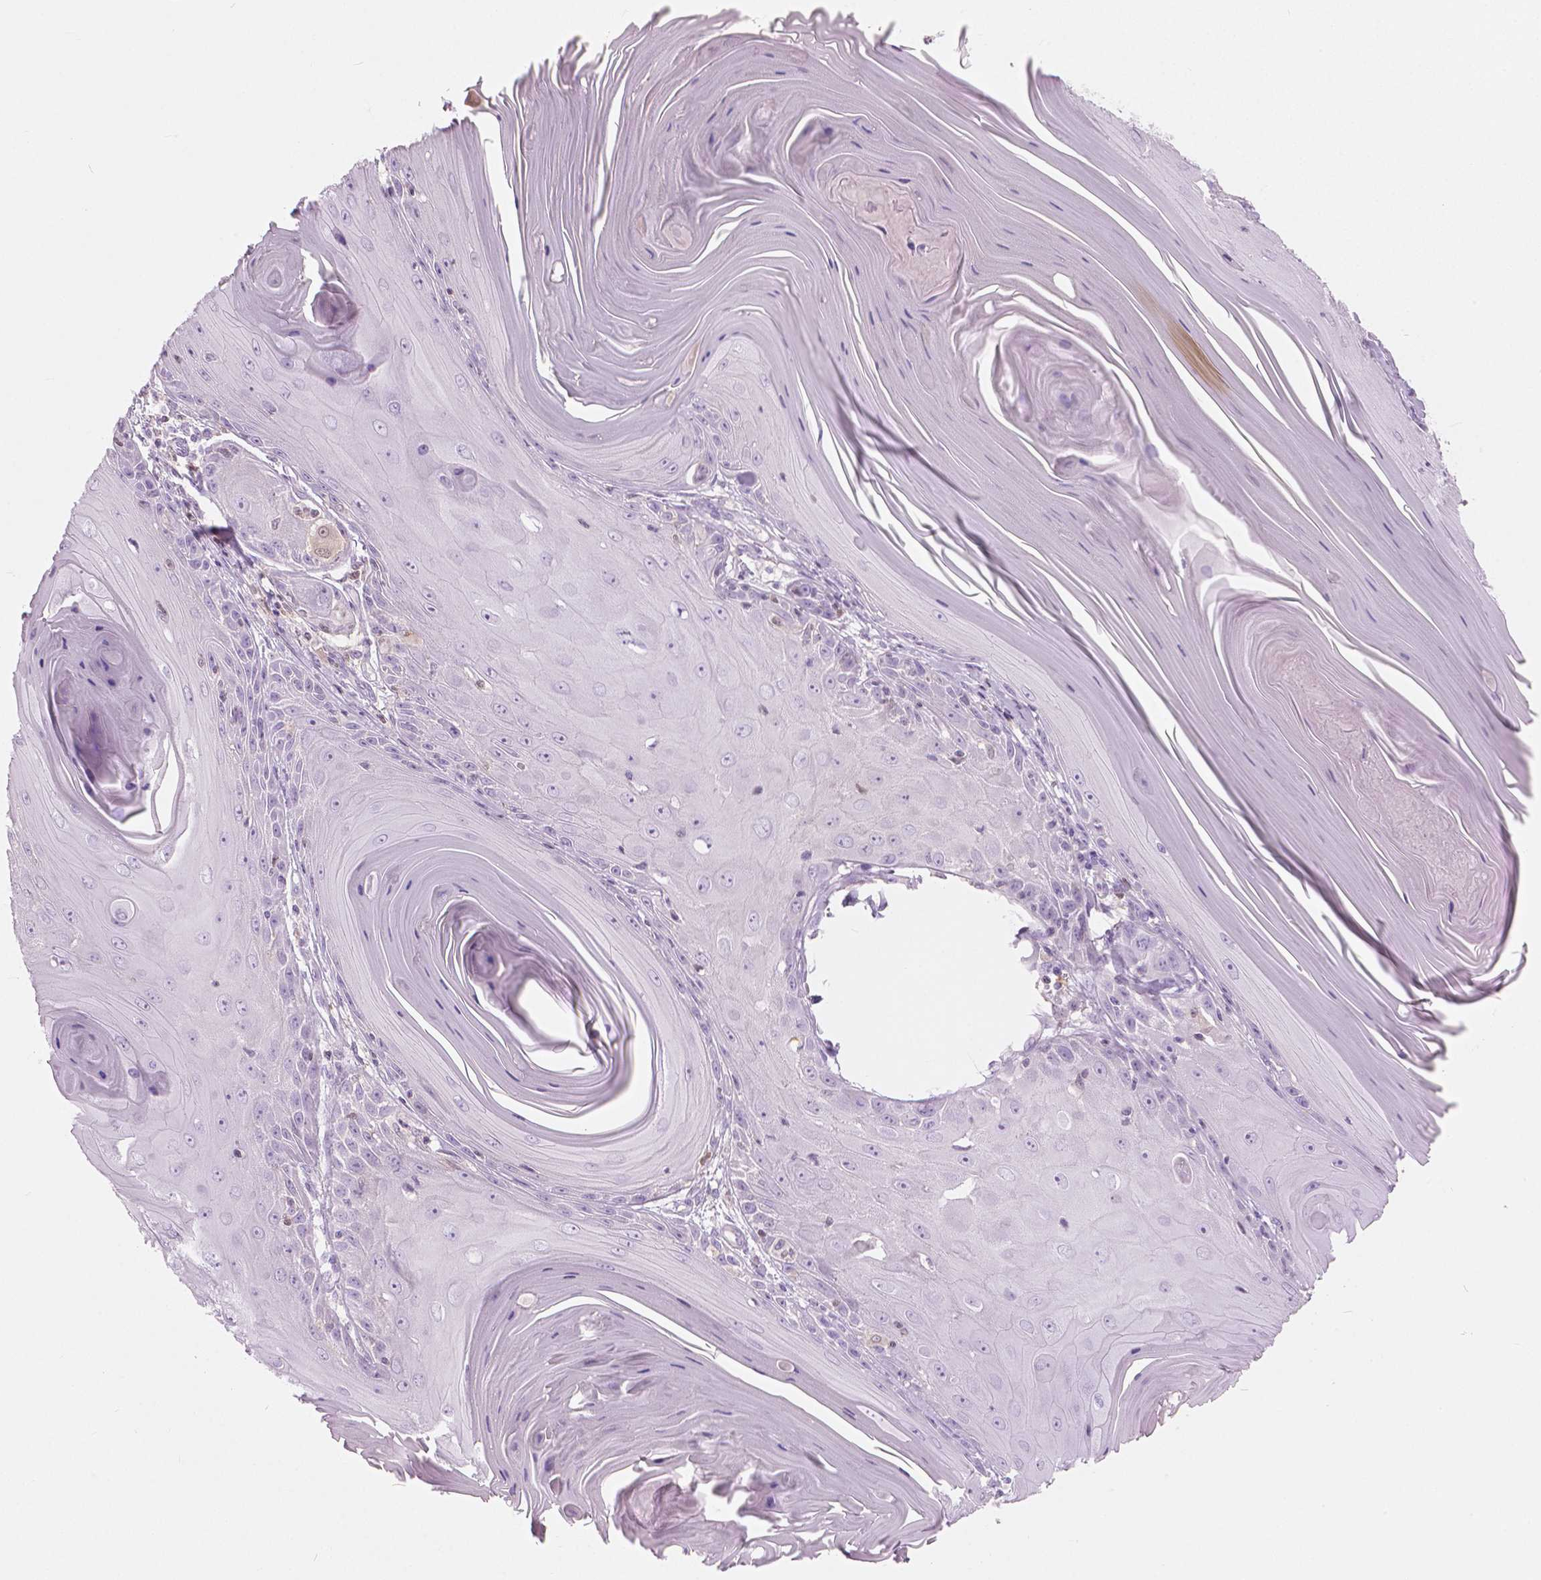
{"staining": {"intensity": "negative", "quantity": "none", "location": "none"}, "tissue": "skin cancer", "cell_type": "Tumor cells", "image_type": "cancer", "snomed": [{"axis": "morphology", "description": "Squamous cell carcinoma, NOS"}, {"axis": "topography", "description": "Skin"}, {"axis": "topography", "description": "Vulva"}], "caption": "High magnification brightfield microscopy of skin cancer stained with DAB (brown) and counterstained with hematoxylin (blue): tumor cells show no significant staining. (DAB immunohistochemistry with hematoxylin counter stain).", "gene": "GALM", "patient": {"sex": "female", "age": 85}}